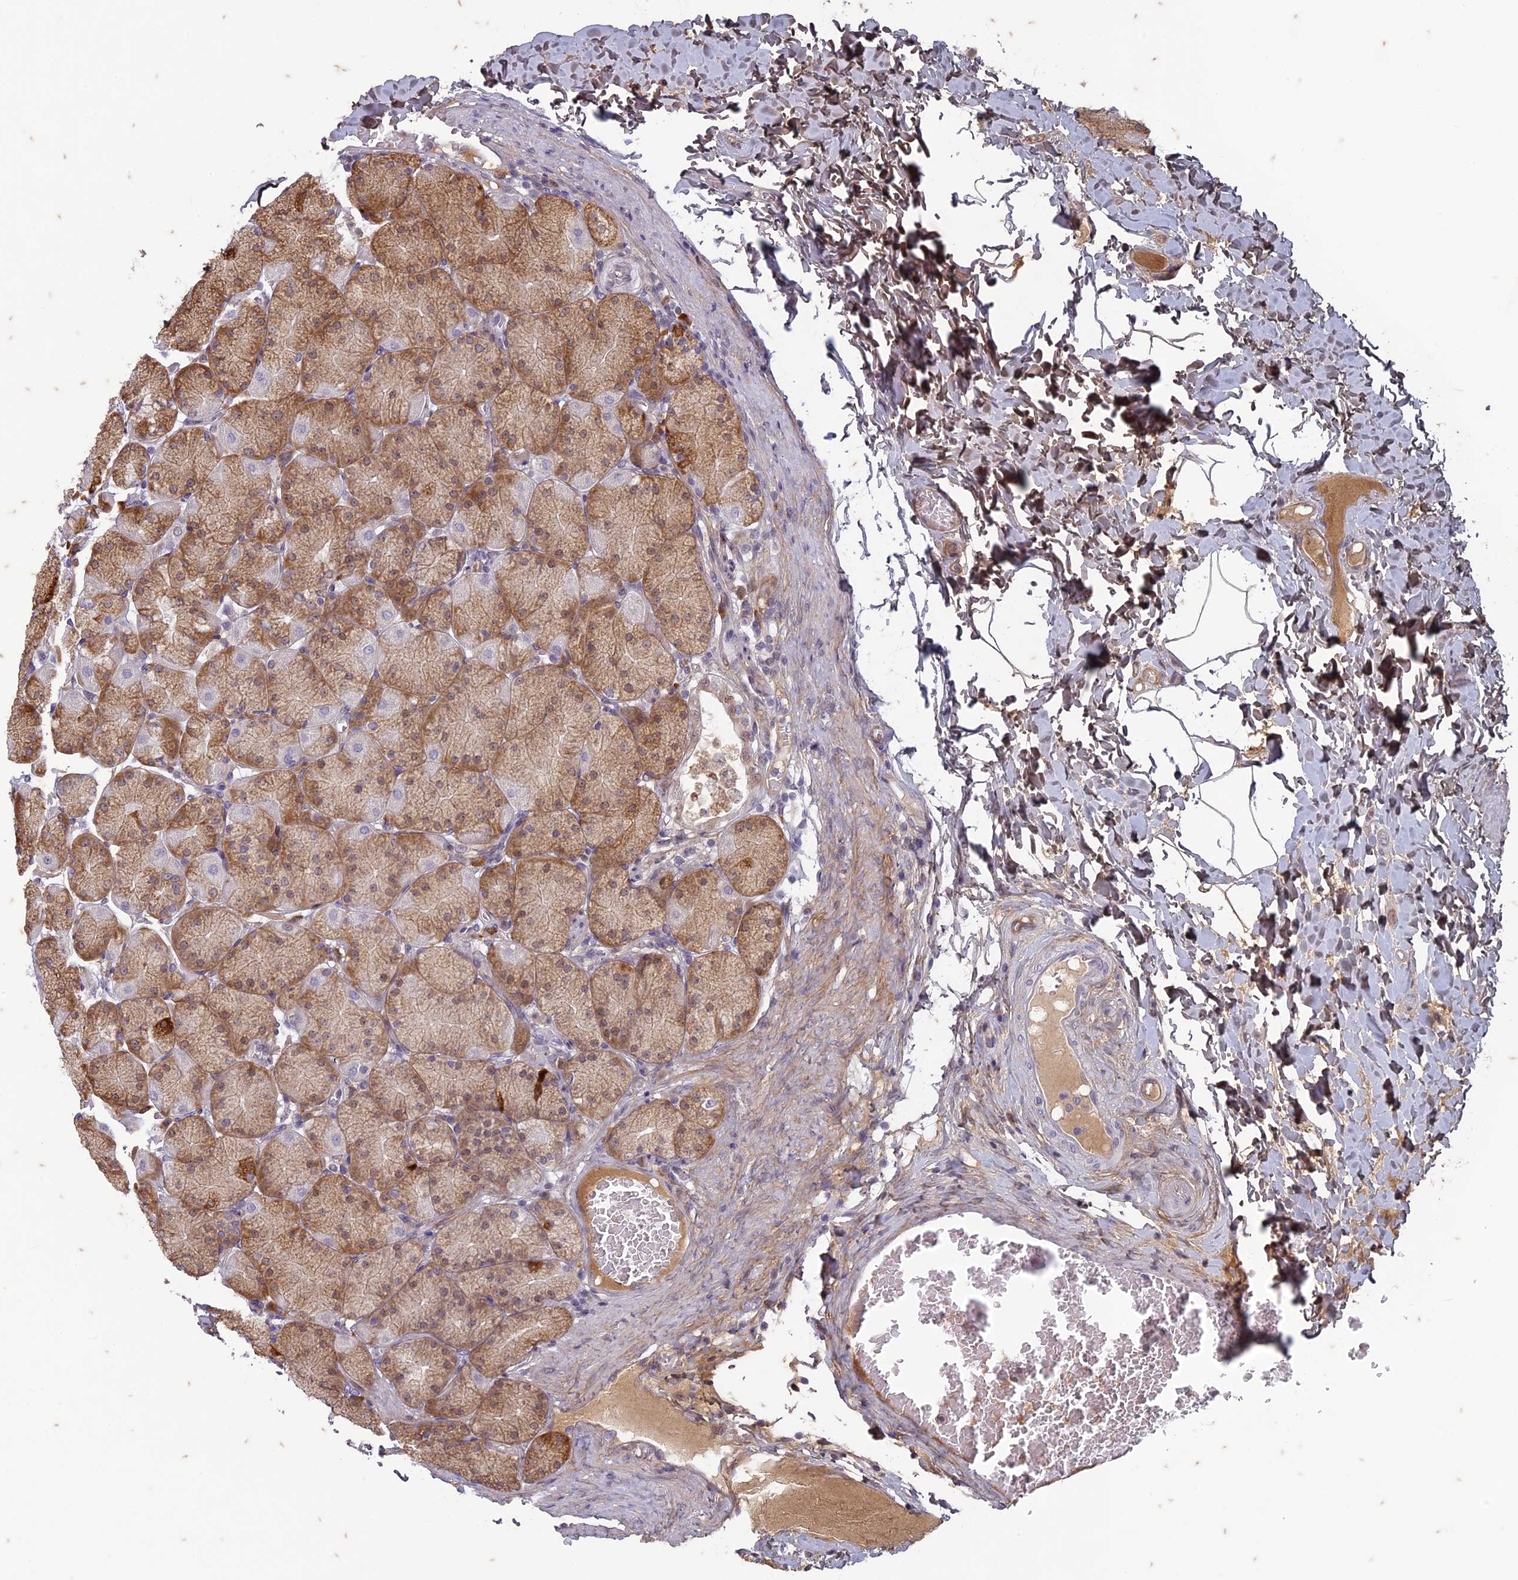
{"staining": {"intensity": "moderate", "quantity": ">75%", "location": "cytoplasmic/membranous,nuclear"}, "tissue": "stomach", "cell_type": "Glandular cells", "image_type": "normal", "snomed": [{"axis": "morphology", "description": "Normal tissue, NOS"}, {"axis": "topography", "description": "Stomach, upper"}], "caption": "This image reveals IHC staining of normal stomach, with medium moderate cytoplasmic/membranous,nuclear positivity in approximately >75% of glandular cells.", "gene": "PABPN1L", "patient": {"sex": "female", "age": 56}}